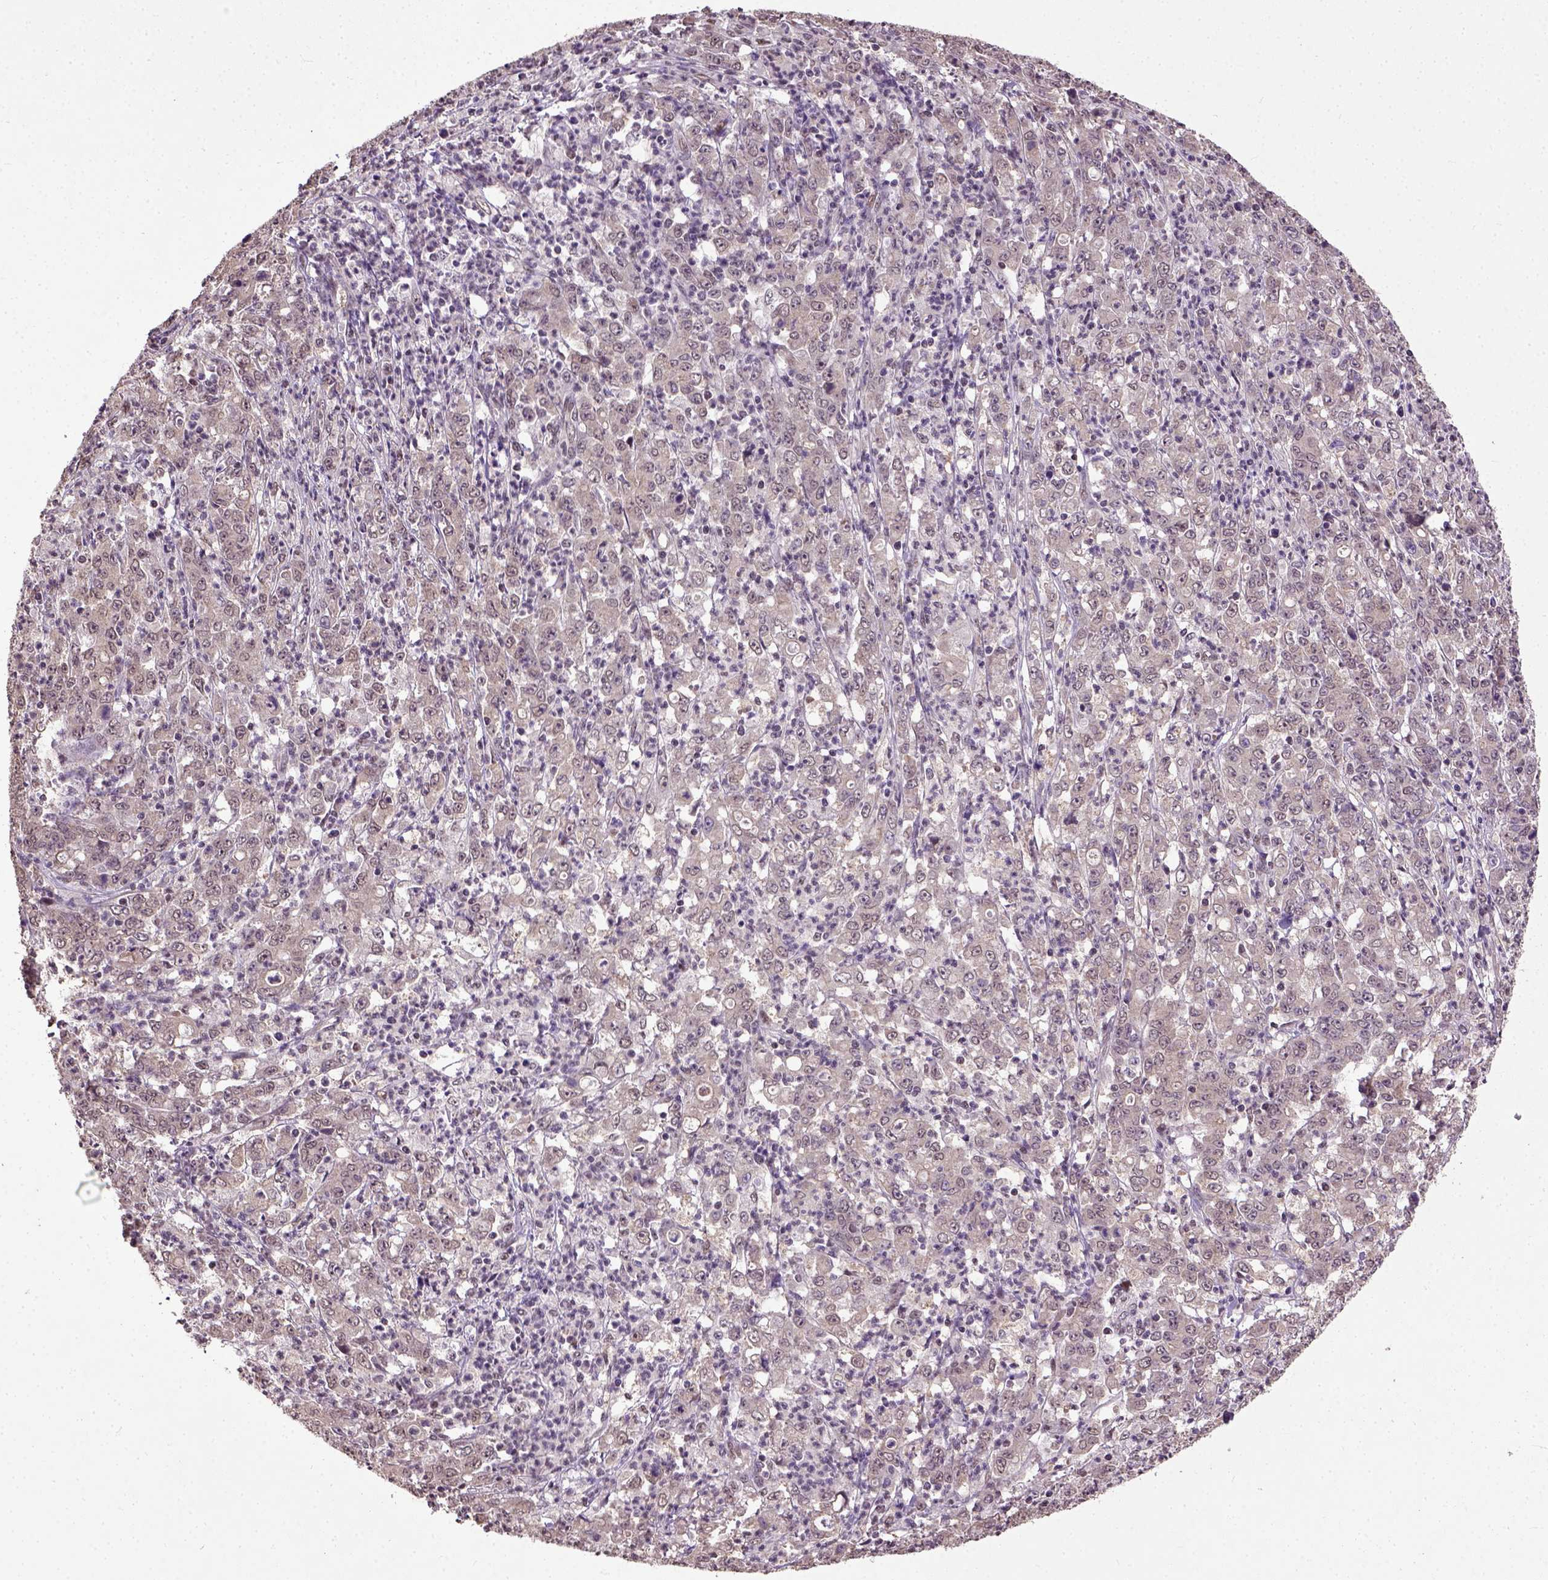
{"staining": {"intensity": "weak", "quantity": ">75%", "location": "cytoplasmic/membranous"}, "tissue": "stomach cancer", "cell_type": "Tumor cells", "image_type": "cancer", "snomed": [{"axis": "morphology", "description": "Adenocarcinoma, NOS"}, {"axis": "topography", "description": "Stomach, lower"}], "caption": "Immunohistochemistry photomicrograph of stomach cancer stained for a protein (brown), which shows low levels of weak cytoplasmic/membranous expression in about >75% of tumor cells.", "gene": "UBA3", "patient": {"sex": "female", "age": 71}}